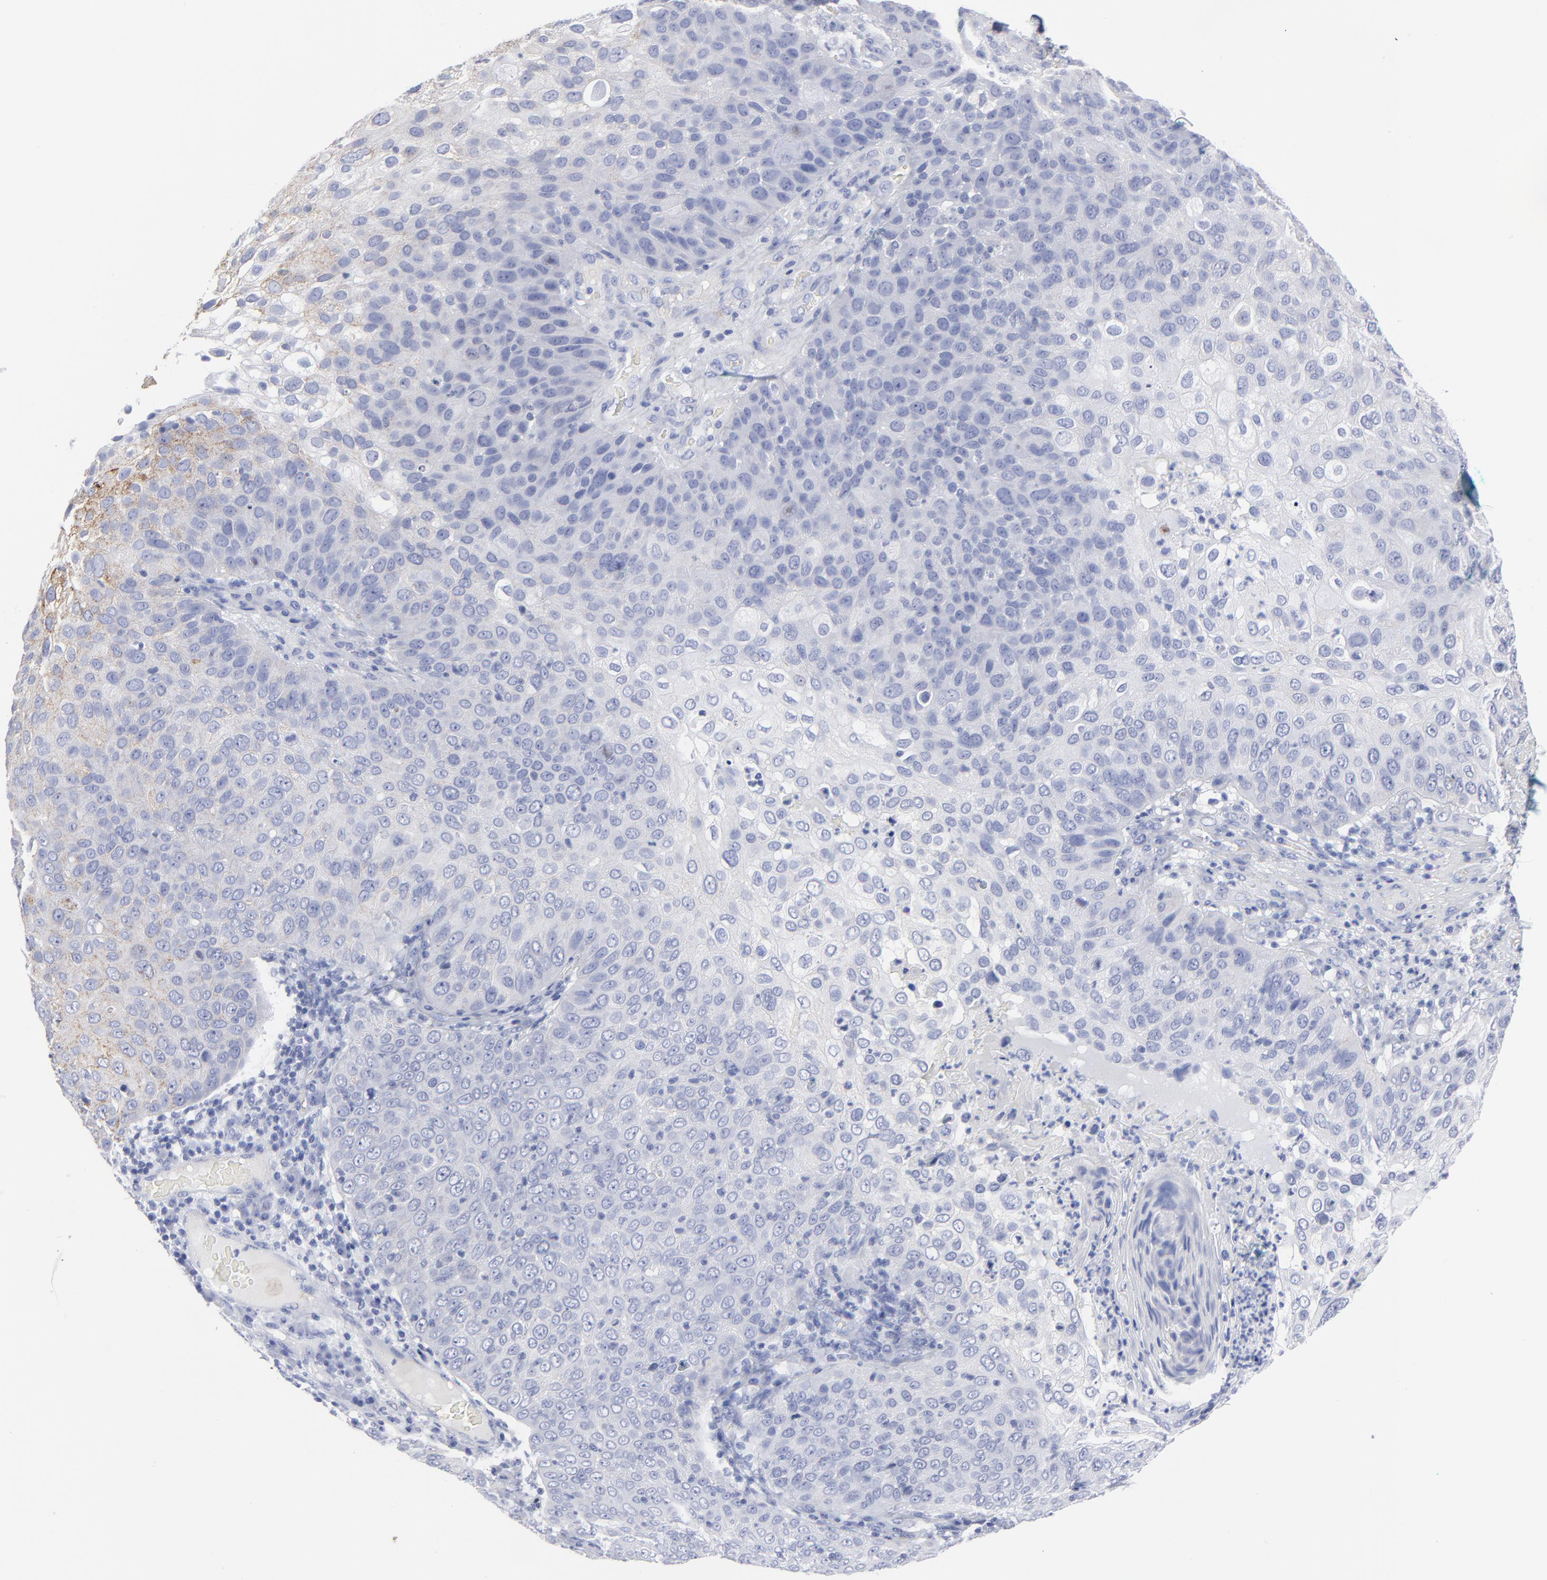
{"staining": {"intensity": "weak", "quantity": "<25%", "location": "cytoplasmic/membranous"}, "tissue": "skin cancer", "cell_type": "Tumor cells", "image_type": "cancer", "snomed": [{"axis": "morphology", "description": "Squamous cell carcinoma, NOS"}, {"axis": "topography", "description": "Skin"}], "caption": "This is a image of immunohistochemistry (IHC) staining of squamous cell carcinoma (skin), which shows no expression in tumor cells.", "gene": "CNTN3", "patient": {"sex": "male", "age": 87}}